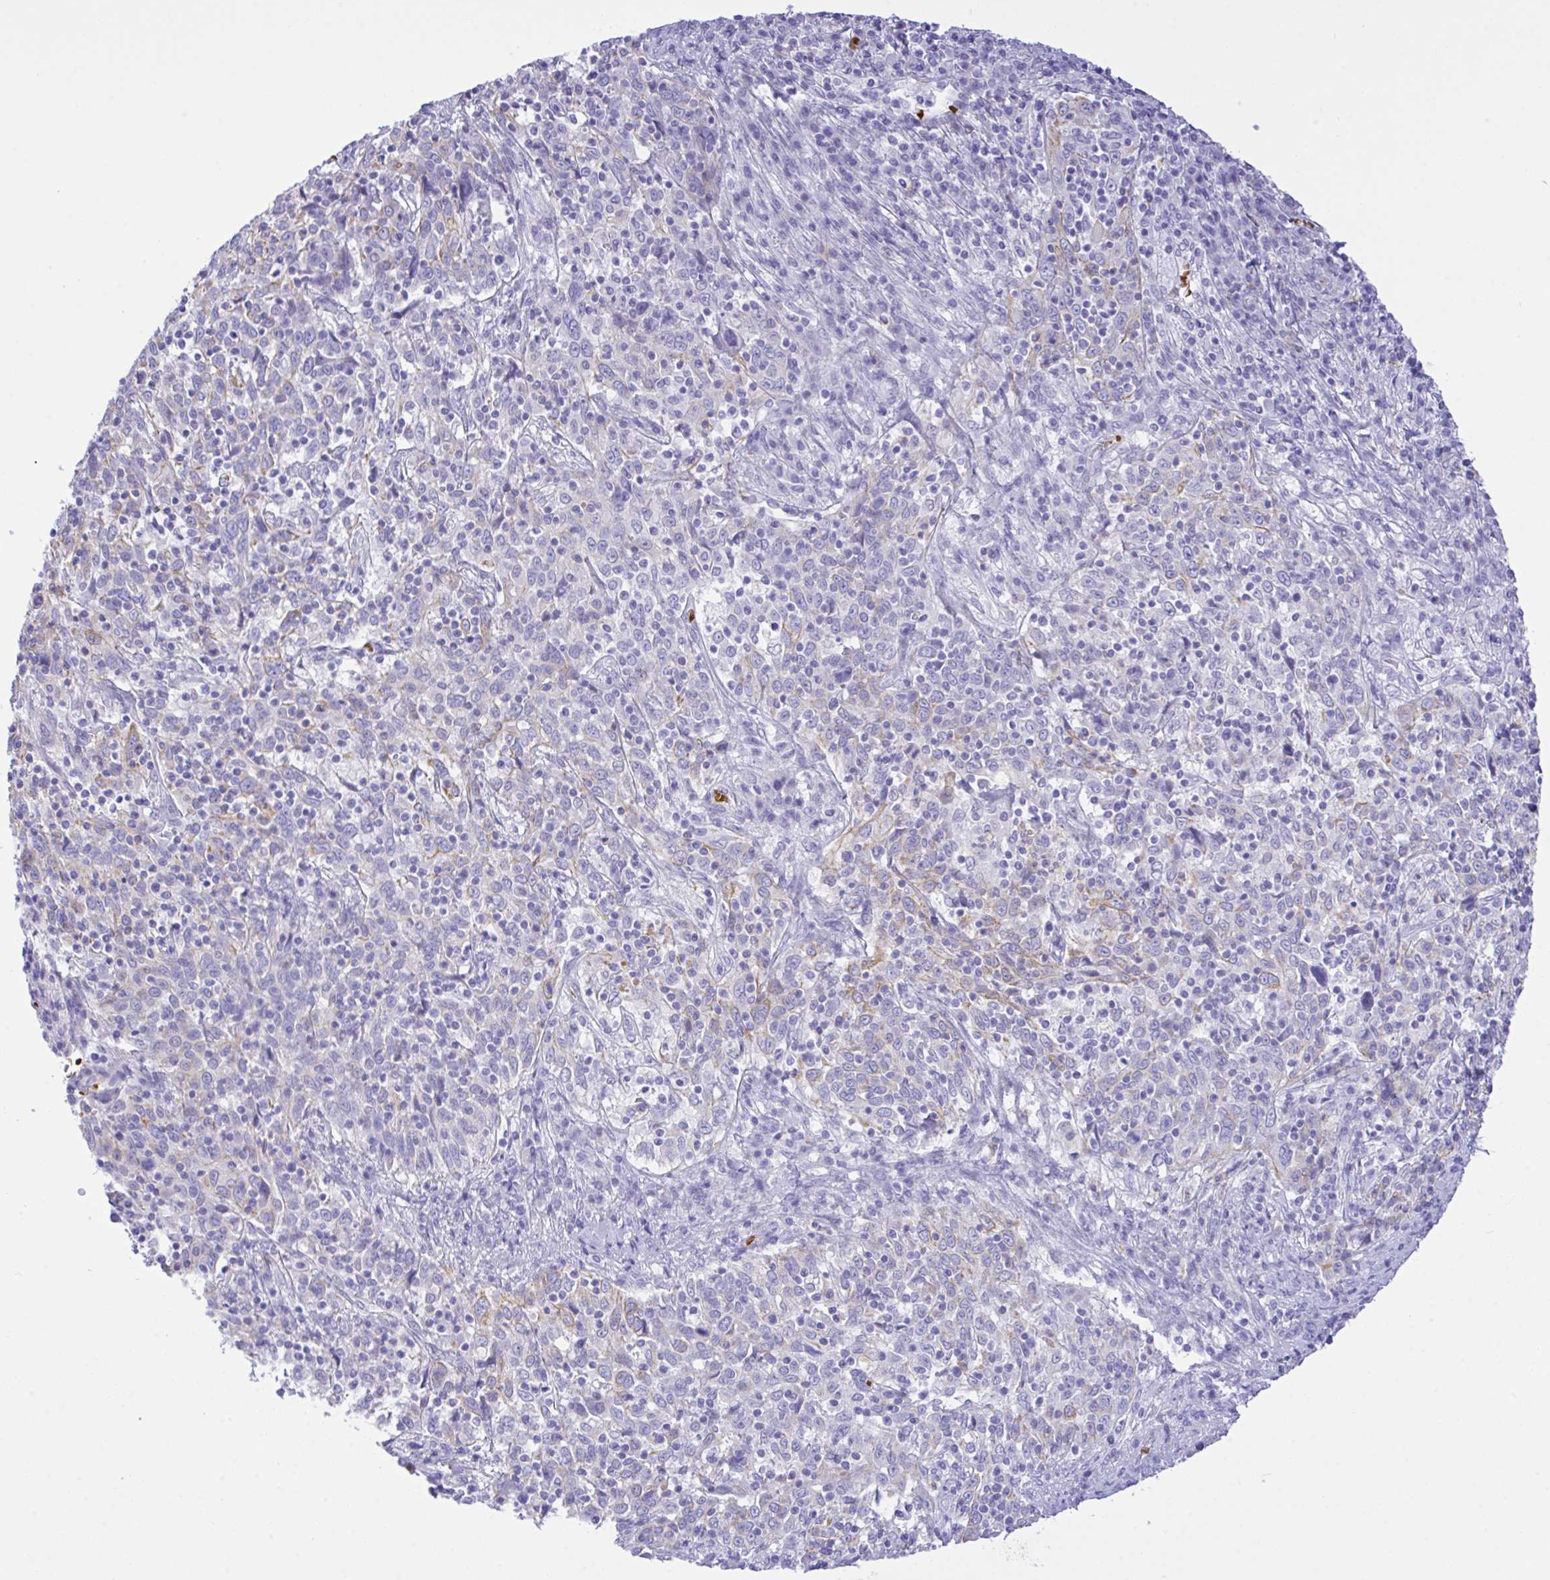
{"staining": {"intensity": "weak", "quantity": "<25%", "location": "cytoplasmic/membranous"}, "tissue": "cervical cancer", "cell_type": "Tumor cells", "image_type": "cancer", "snomed": [{"axis": "morphology", "description": "Squamous cell carcinoma, NOS"}, {"axis": "topography", "description": "Cervix"}], "caption": "The IHC photomicrograph has no significant staining in tumor cells of cervical squamous cell carcinoma tissue.", "gene": "ZNF221", "patient": {"sex": "female", "age": 46}}